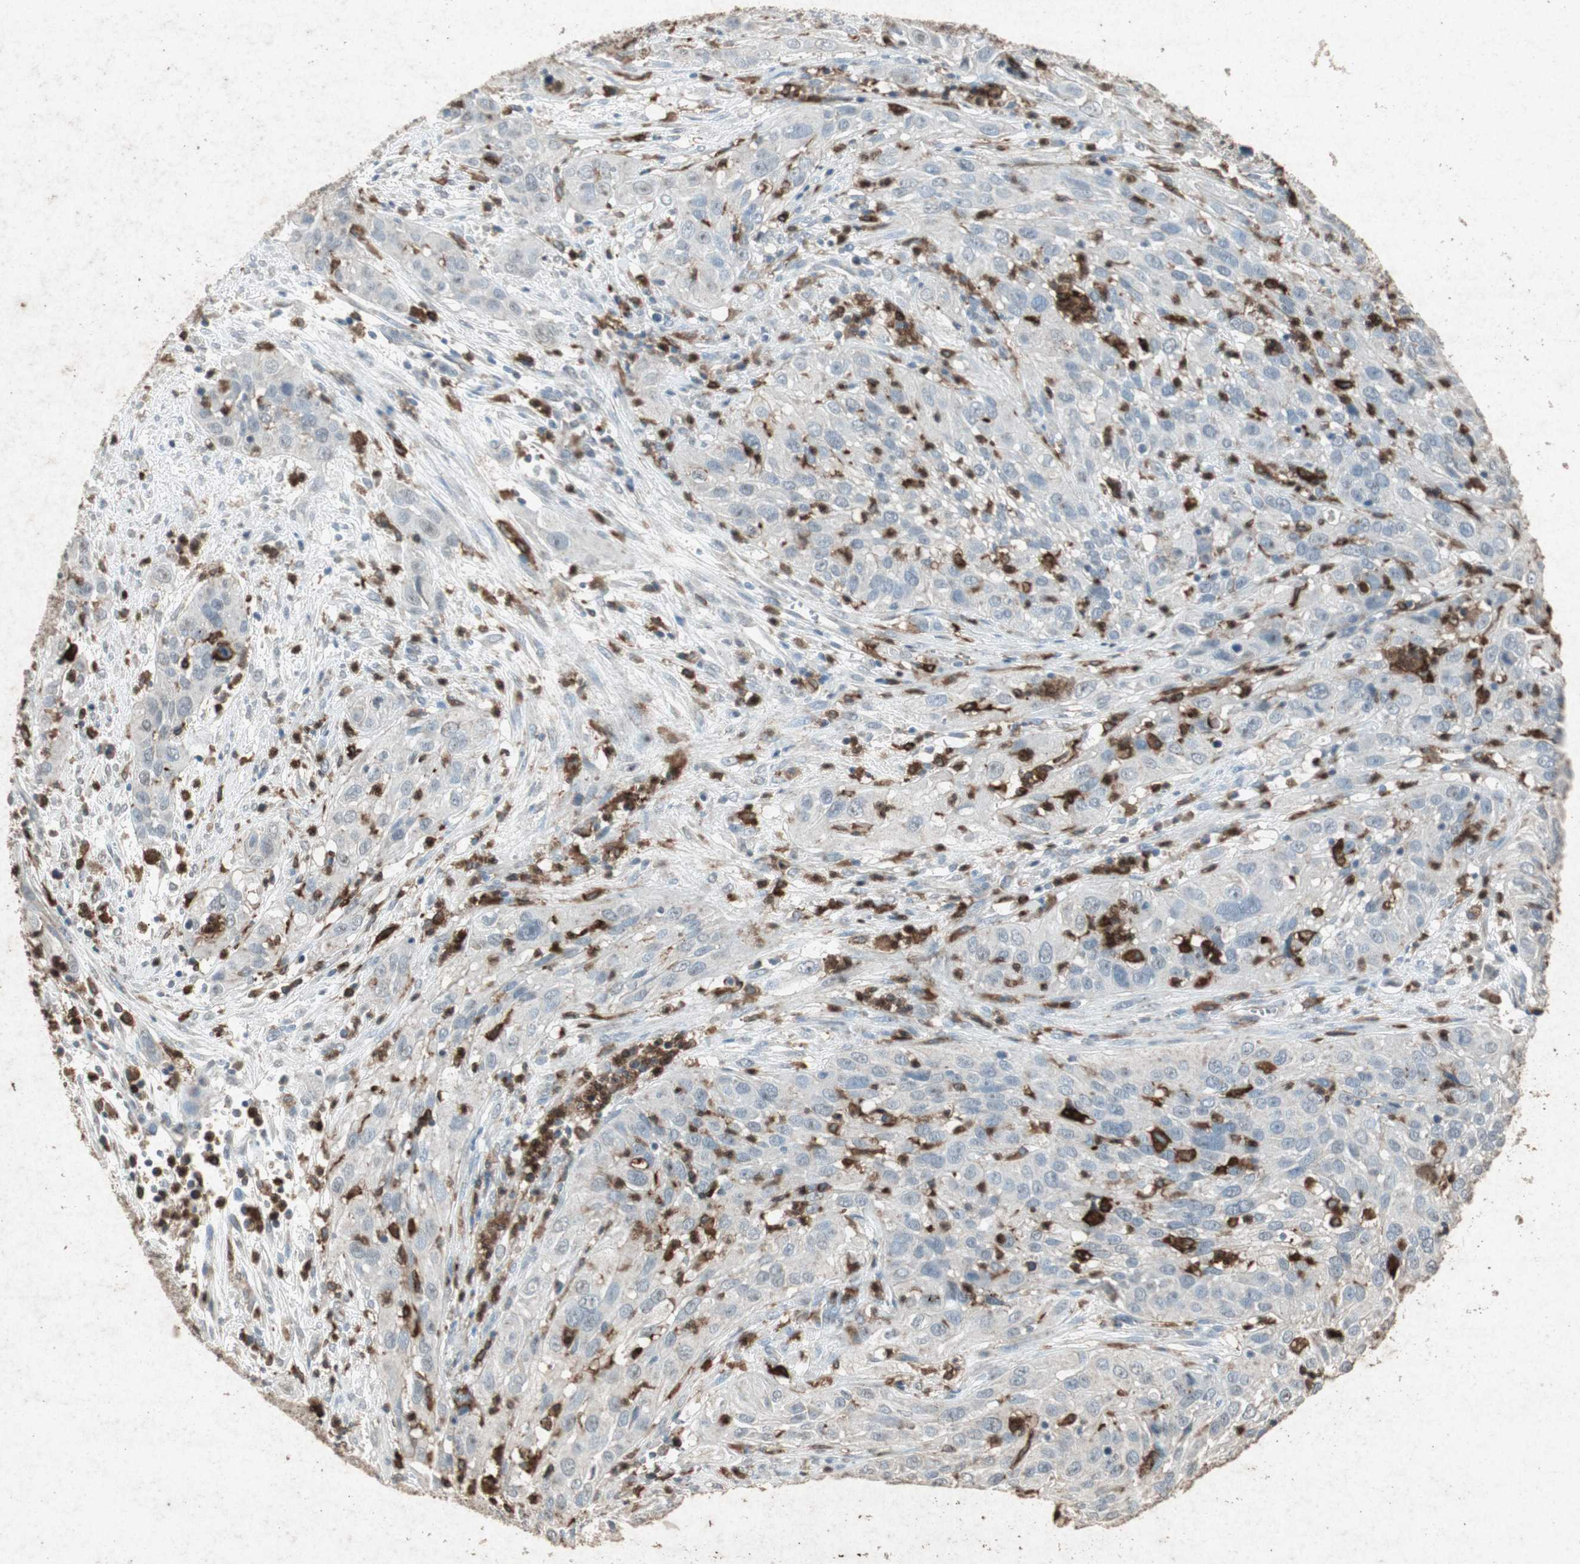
{"staining": {"intensity": "negative", "quantity": "none", "location": "none"}, "tissue": "cervical cancer", "cell_type": "Tumor cells", "image_type": "cancer", "snomed": [{"axis": "morphology", "description": "Squamous cell carcinoma, NOS"}, {"axis": "topography", "description": "Cervix"}], "caption": "Immunohistochemical staining of human squamous cell carcinoma (cervical) demonstrates no significant staining in tumor cells.", "gene": "TYROBP", "patient": {"sex": "female", "age": 32}}